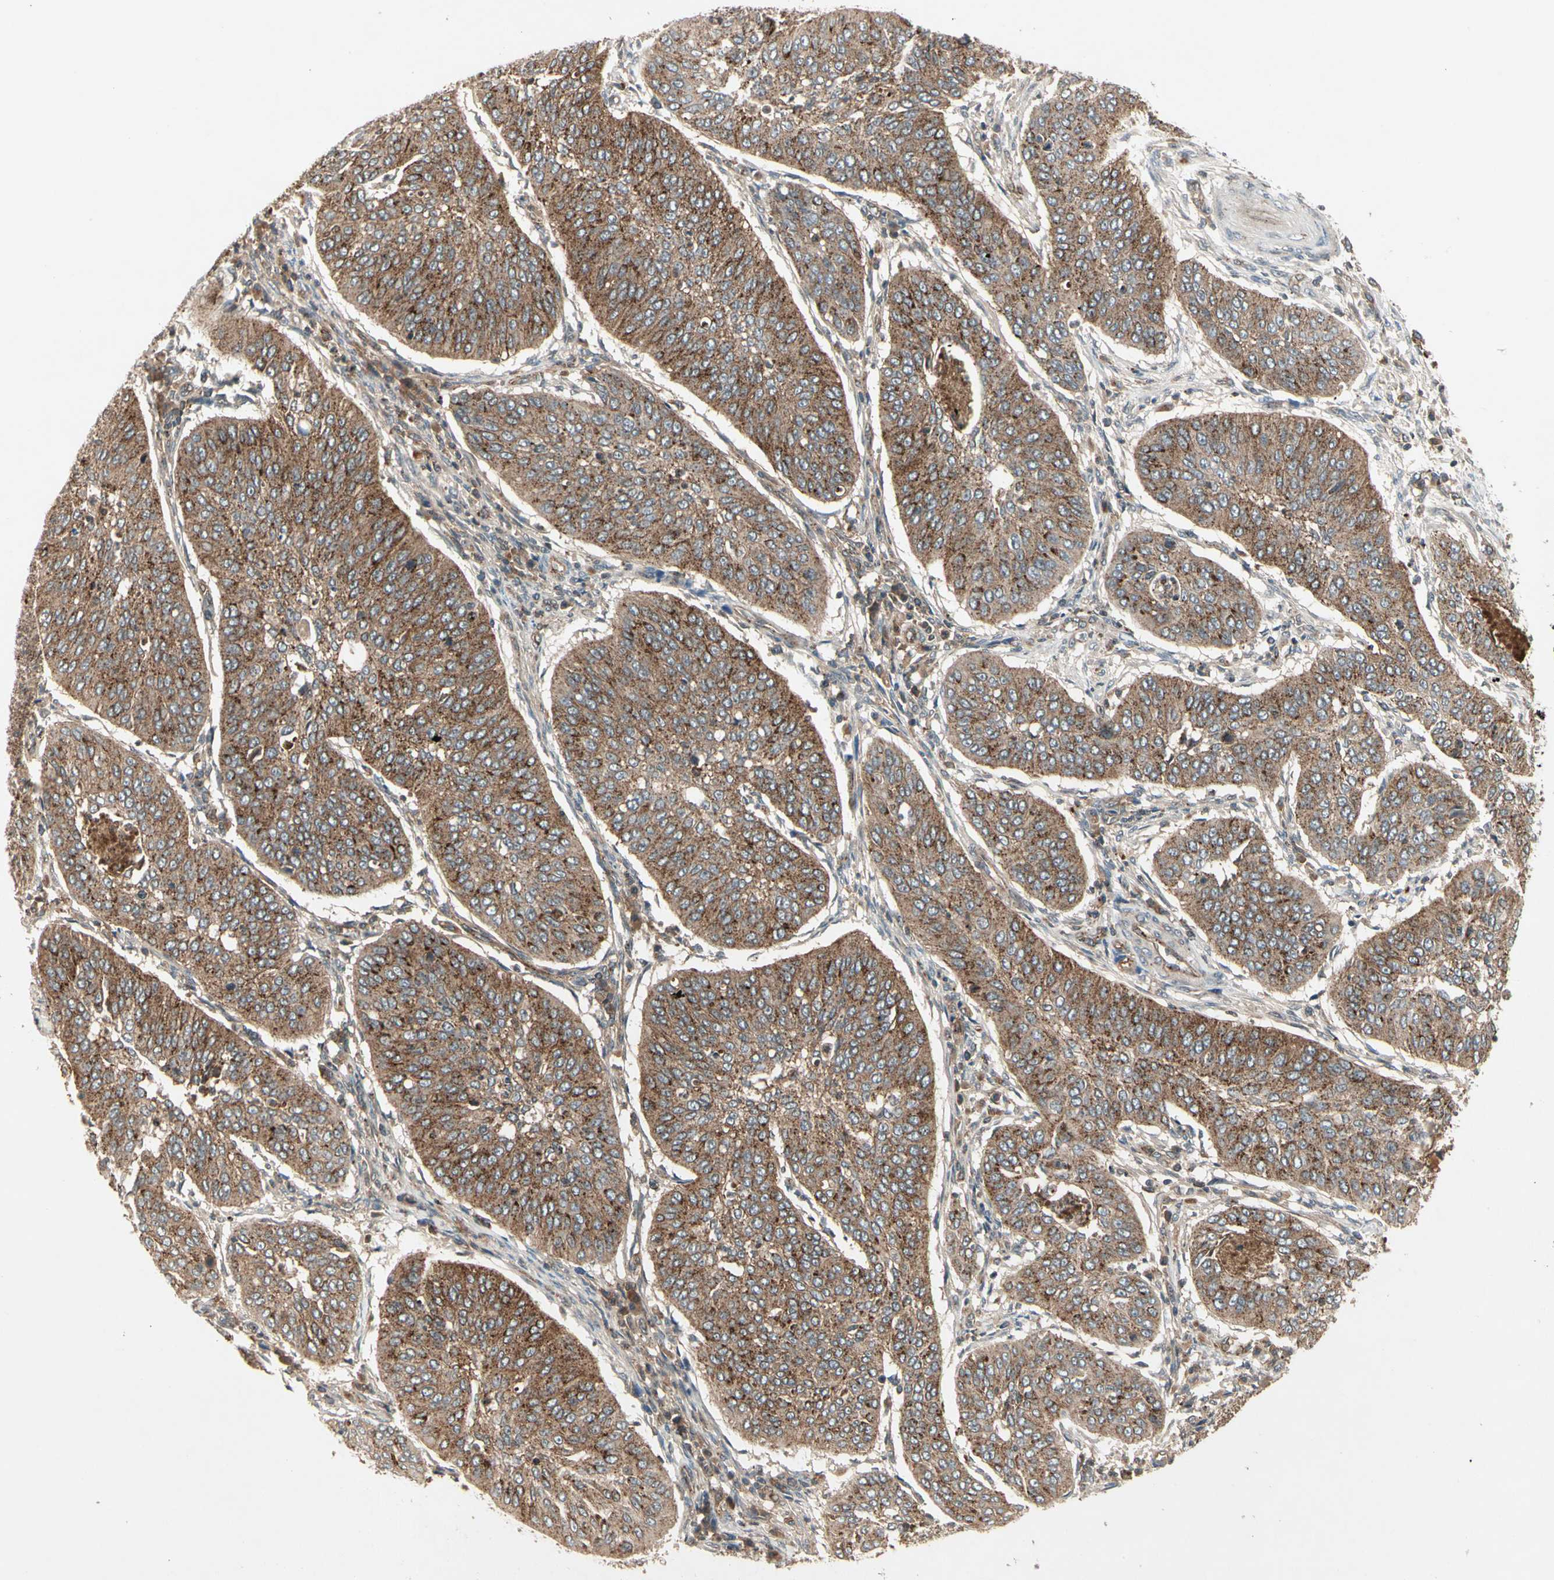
{"staining": {"intensity": "strong", "quantity": ">75%", "location": "cytoplasmic/membranous"}, "tissue": "cervical cancer", "cell_type": "Tumor cells", "image_type": "cancer", "snomed": [{"axis": "morphology", "description": "Normal tissue, NOS"}, {"axis": "morphology", "description": "Squamous cell carcinoma, NOS"}, {"axis": "topography", "description": "Cervix"}], "caption": "This is an image of IHC staining of cervical squamous cell carcinoma, which shows strong staining in the cytoplasmic/membranous of tumor cells.", "gene": "FLOT1", "patient": {"sex": "female", "age": 39}}